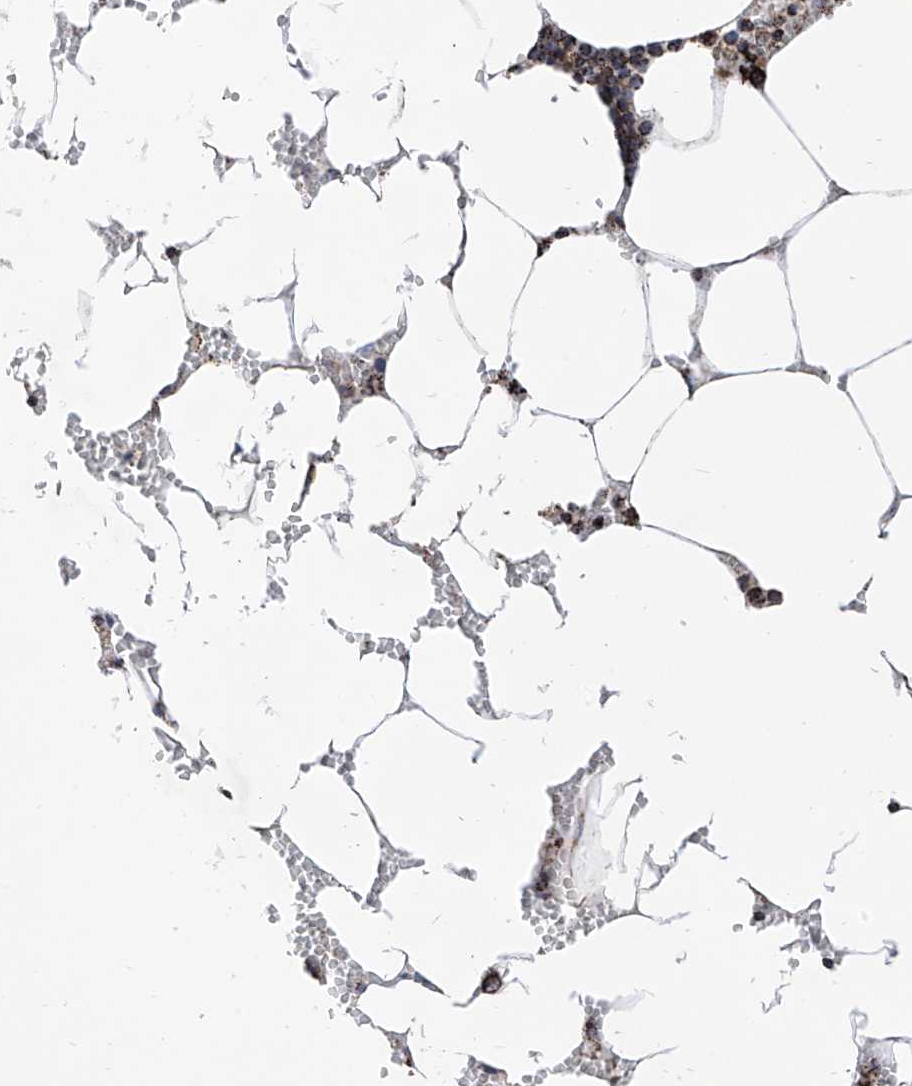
{"staining": {"intensity": "strong", "quantity": "25%-75%", "location": "cytoplasmic/membranous"}, "tissue": "bone marrow", "cell_type": "Hematopoietic cells", "image_type": "normal", "snomed": [{"axis": "morphology", "description": "Normal tissue, NOS"}, {"axis": "topography", "description": "Bone marrow"}], "caption": "Protein staining displays strong cytoplasmic/membranous expression in about 25%-75% of hematopoietic cells in normal bone marrow.", "gene": "COX5B", "patient": {"sex": "male", "age": 70}}